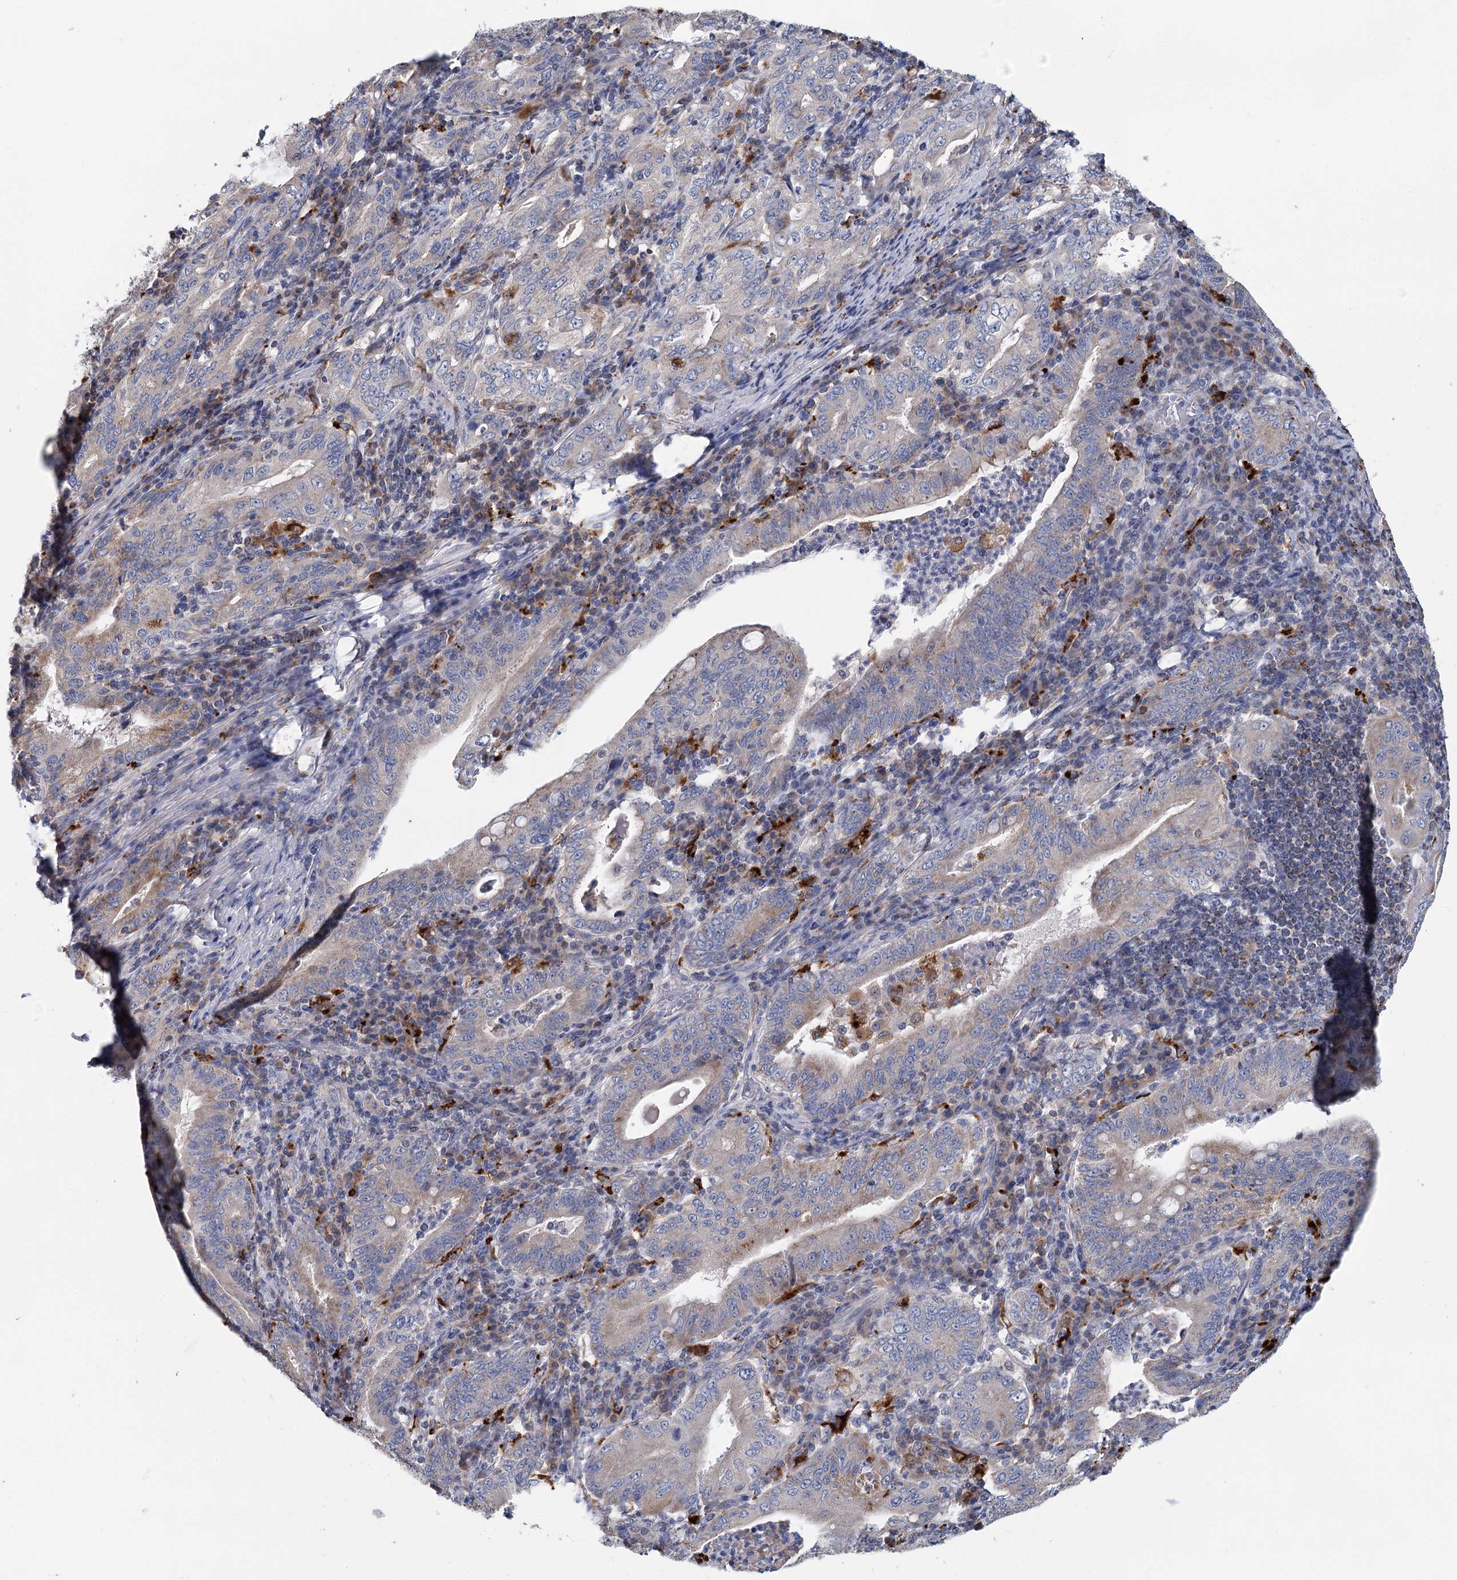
{"staining": {"intensity": "weak", "quantity": "<25%", "location": "cytoplasmic/membranous"}, "tissue": "stomach cancer", "cell_type": "Tumor cells", "image_type": "cancer", "snomed": [{"axis": "morphology", "description": "Normal tissue, NOS"}, {"axis": "morphology", "description": "Adenocarcinoma, NOS"}, {"axis": "topography", "description": "Esophagus"}, {"axis": "topography", "description": "Stomach, upper"}, {"axis": "topography", "description": "Peripheral nerve tissue"}], "caption": "Tumor cells are negative for brown protein staining in stomach cancer (adenocarcinoma). The staining is performed using DAB brown chromogen with nuclei counter-stained in using hematoxylin.", "gene": "ANKRD16", "patient": {"sex": "male", "age": 62}}